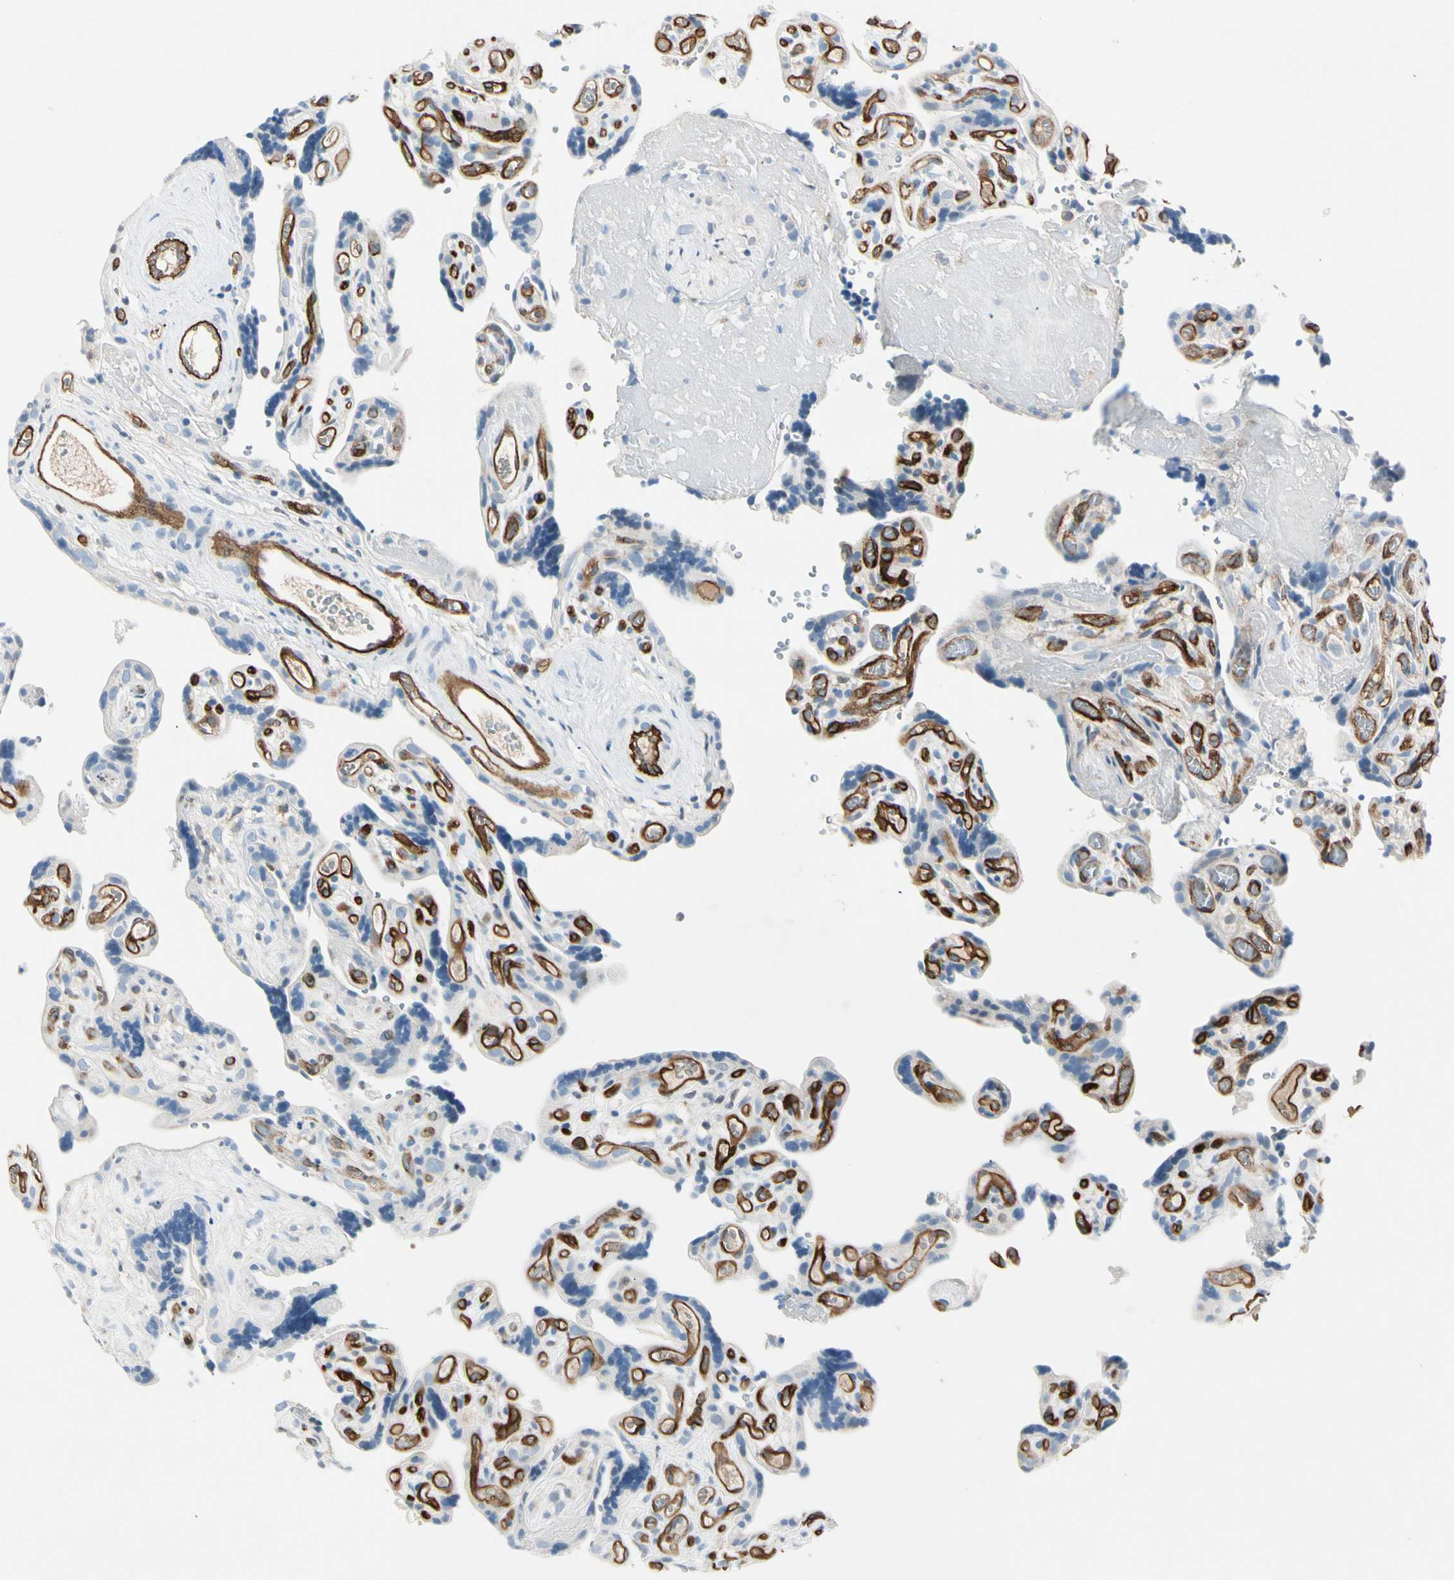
{"staining": {"intensity": "negative", "quantity": "none", "location": "none"}, "tissue": "placenta", "cell_type": "Decidual cells", "image_type": "normal", "snomed": [{"axis": "morphology", "description": "Normal tissue, NOS"}, {"axis": "topography", "description": "Placenta"}], "caption": "Immunohistochemistry micrograph of unremarkable placenta stained for a protein (brown), which demonstrates no expression in decidual cells. Brightfield microscopy of immunohistochemistry (IHC) stained with DAB (brown) and hematoxylin (blue), captured at high magnification.", "gene": "CD93", "patient": {"sex": "female", "age": 30}}